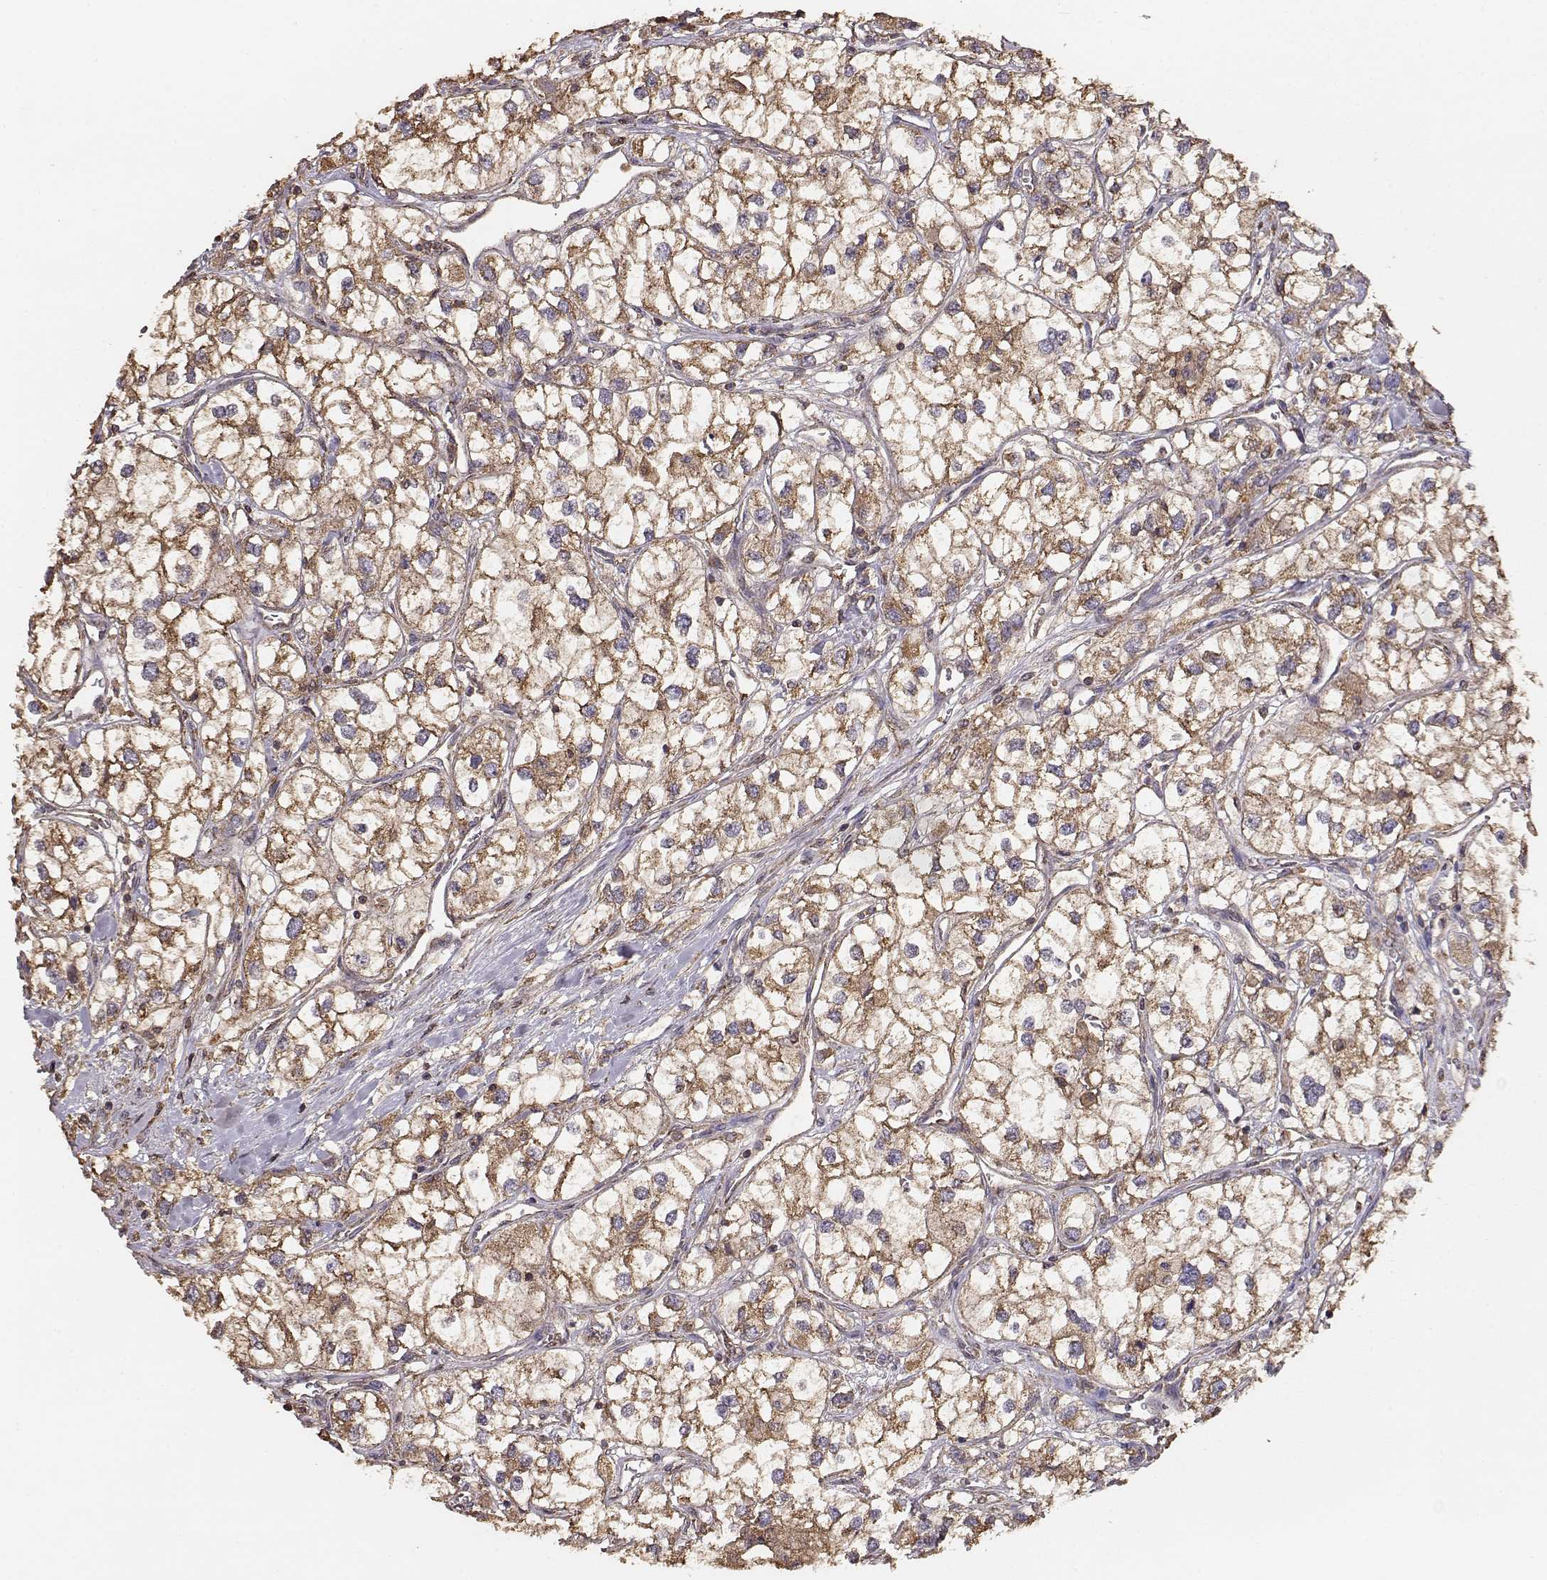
{"staining": {"intensity": "moderate", "quantity": ">75%", "location": "cytoplasmic/membranous"}, "tissue": "renal cancer", "cell_type": "Tumor cells", "image_type": "cancer", "snomed": [{"axis": "morphology", "description": "Adenocarcinoma, NOS"}, {"axis": "topography", "description": "Kidney"}], "caption": "Brown immunohistochemical staining in renal cancer displays moderate cytoplasmic/membranous expression in approximately >75% of tumor cells. Nuclei are stained in blue.", "gene": "TARS3", "patient": {"sex": "male", "age": 59}}